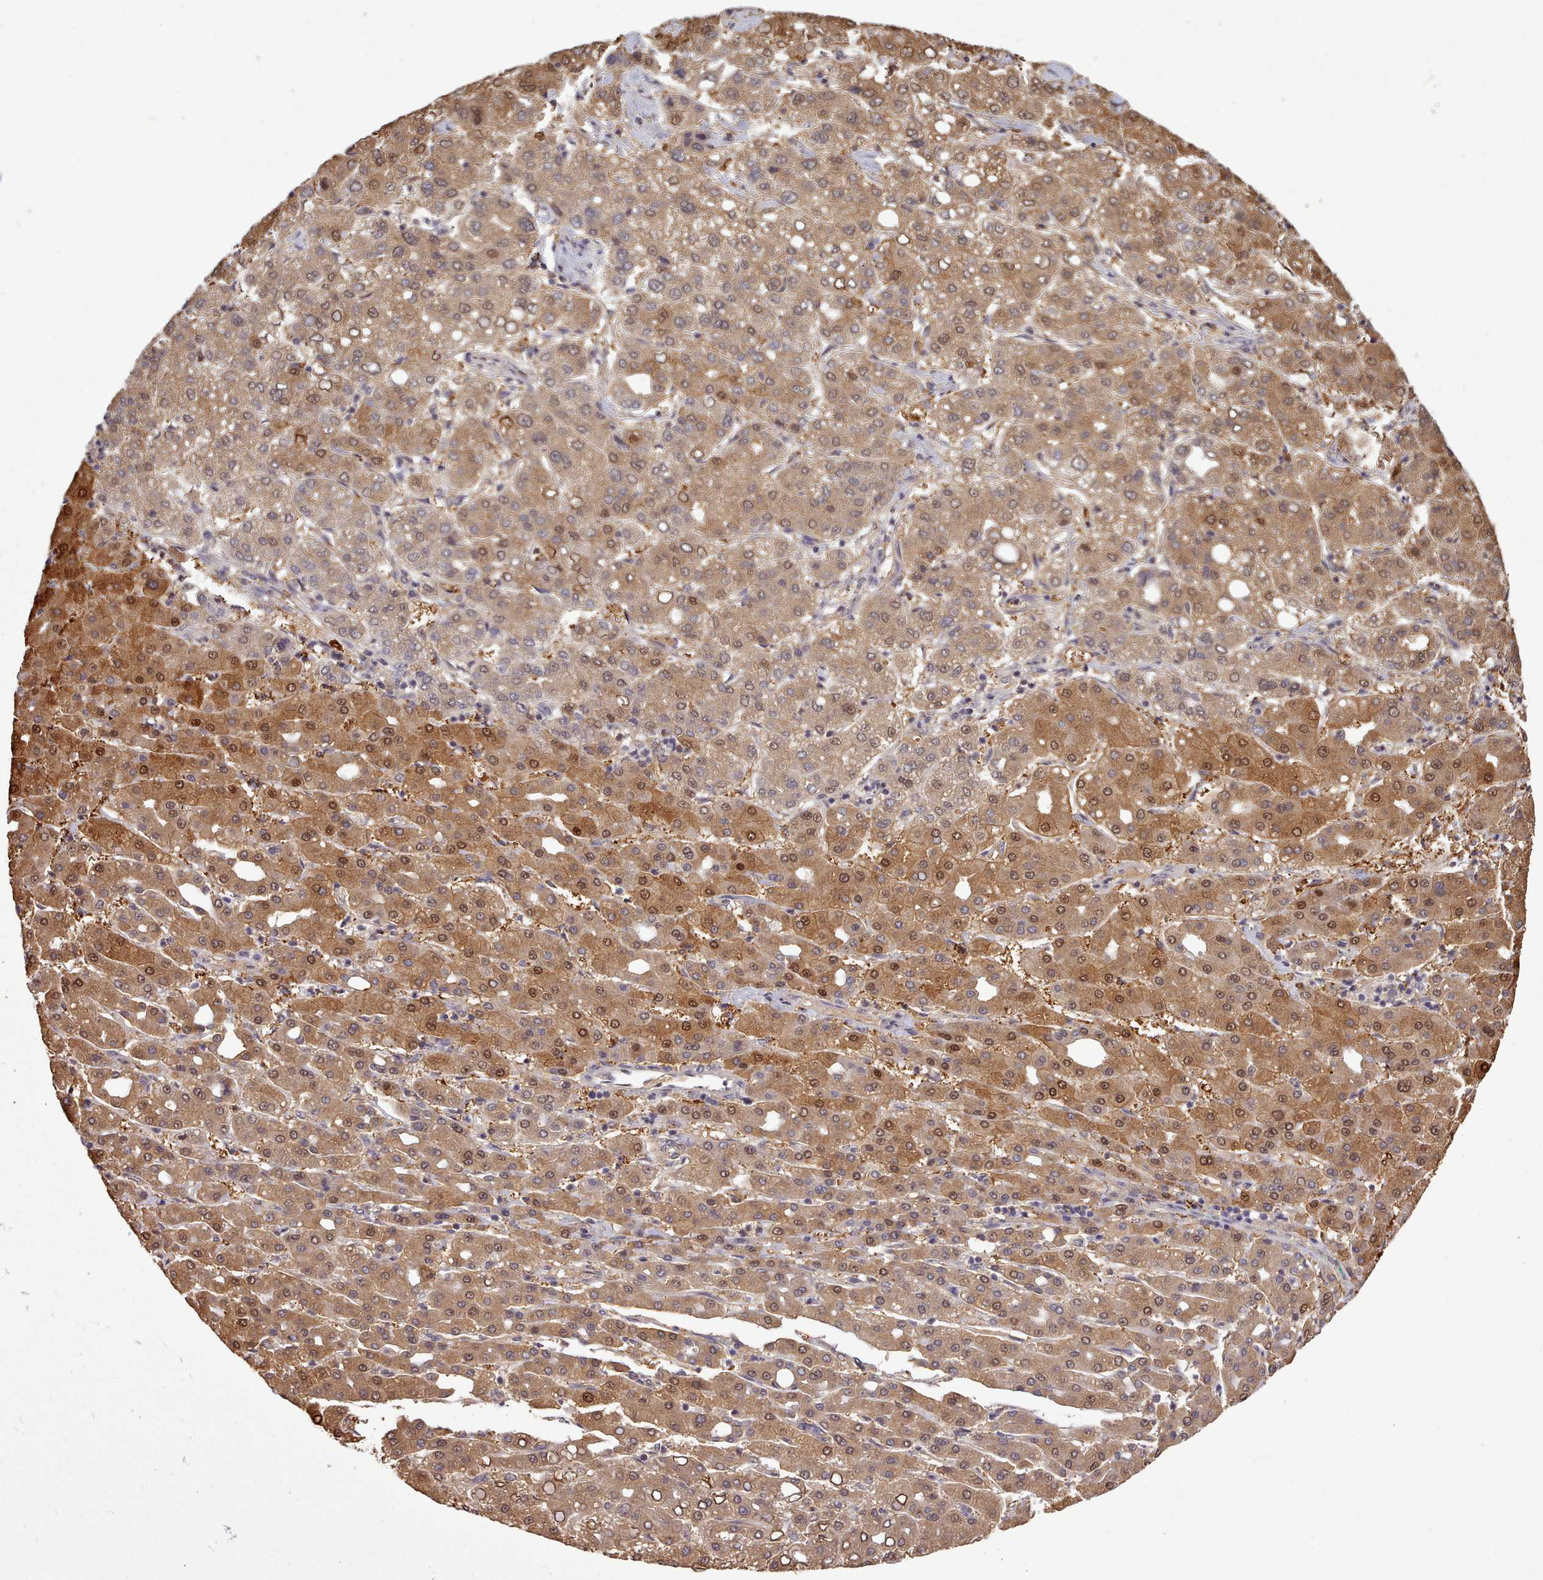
{"staining": {"intensity": "moderate", "quantity": ">75%", "location": "cytoplasmic/membranous,nuclear"}, "tissue": "liver cancer", "cell_type": "Tumor cells", "image_type": "cancer", "snomed": [{"axis": "morphology", "description": "Carcinoma, Hepatocellular, NOS"}, {"axis": "topography", "description": "Liver"}], "caption": "Immunohistochemistry photomicrograph of neoplastic tissue: human hepatocellular carcinoma (liver) stained using immunohistochemistry exhibits medium levels of moderate protein expression localized specifically in the cytoplasmic/membranous and nuclear of tumor cells, appearing as a cytoplasmic/membranous and nuclear brown color.", "gene": "ARL17A", "patient": {"sex": "male", "age": 65}}